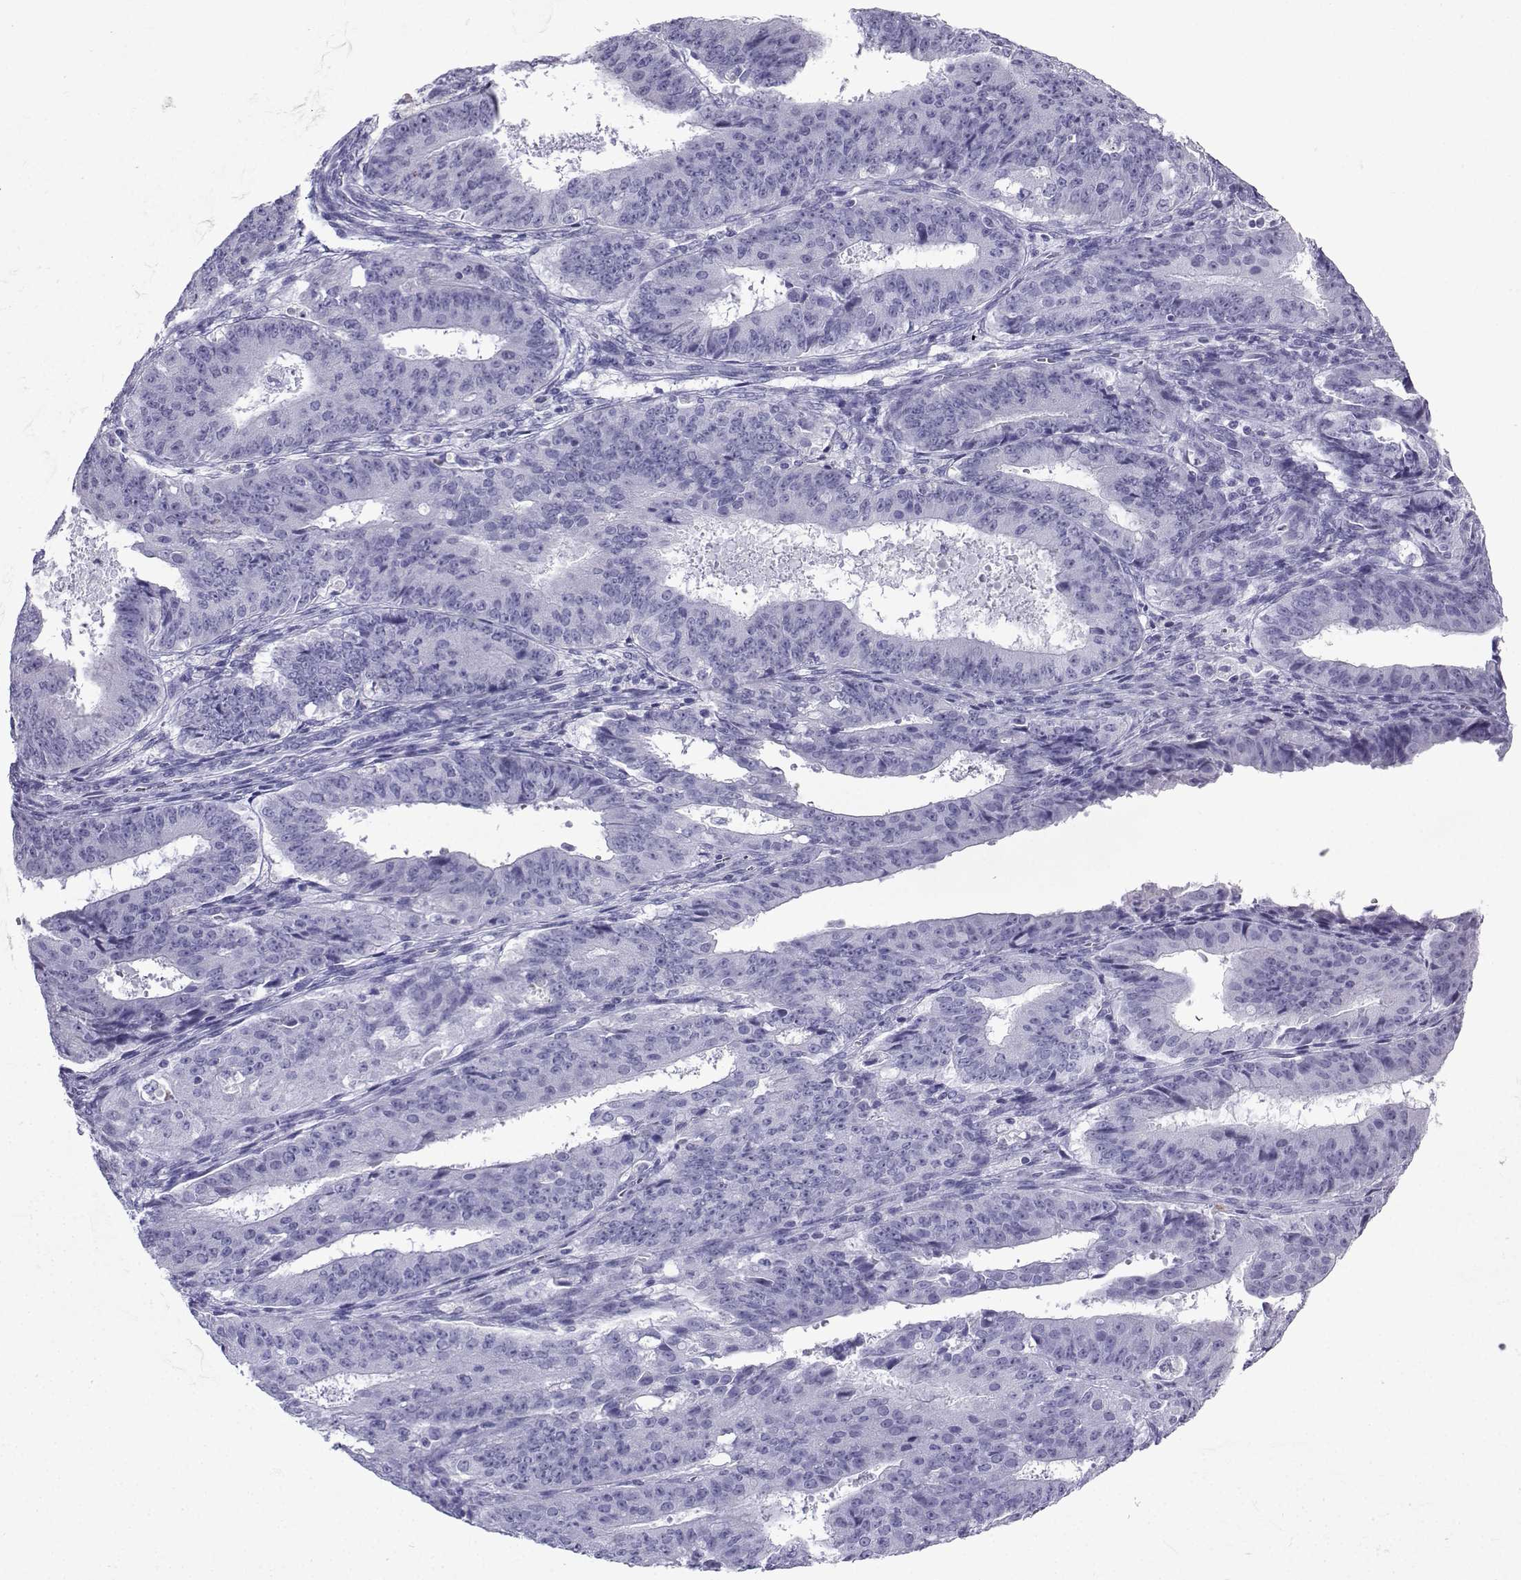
{"staining": {"intensity": "negative", "quantity": "none", "location": "none"}, "tissue": "ovarian cancer", "cell_type": "Tumor cells", "image_type": "cancer", "snomed": [{"axis": "morphology", "description": "Carcinoma, endometroid"}, {"axis": "topography", "description": "Ovary"}], "caption": "Immunohistochemical staining of endometroid carcinoma (ovarian) shows no significant expression in tumor cells.", "gene": "SLC18A2", "patient": {"sex": "female", "age": 42}}